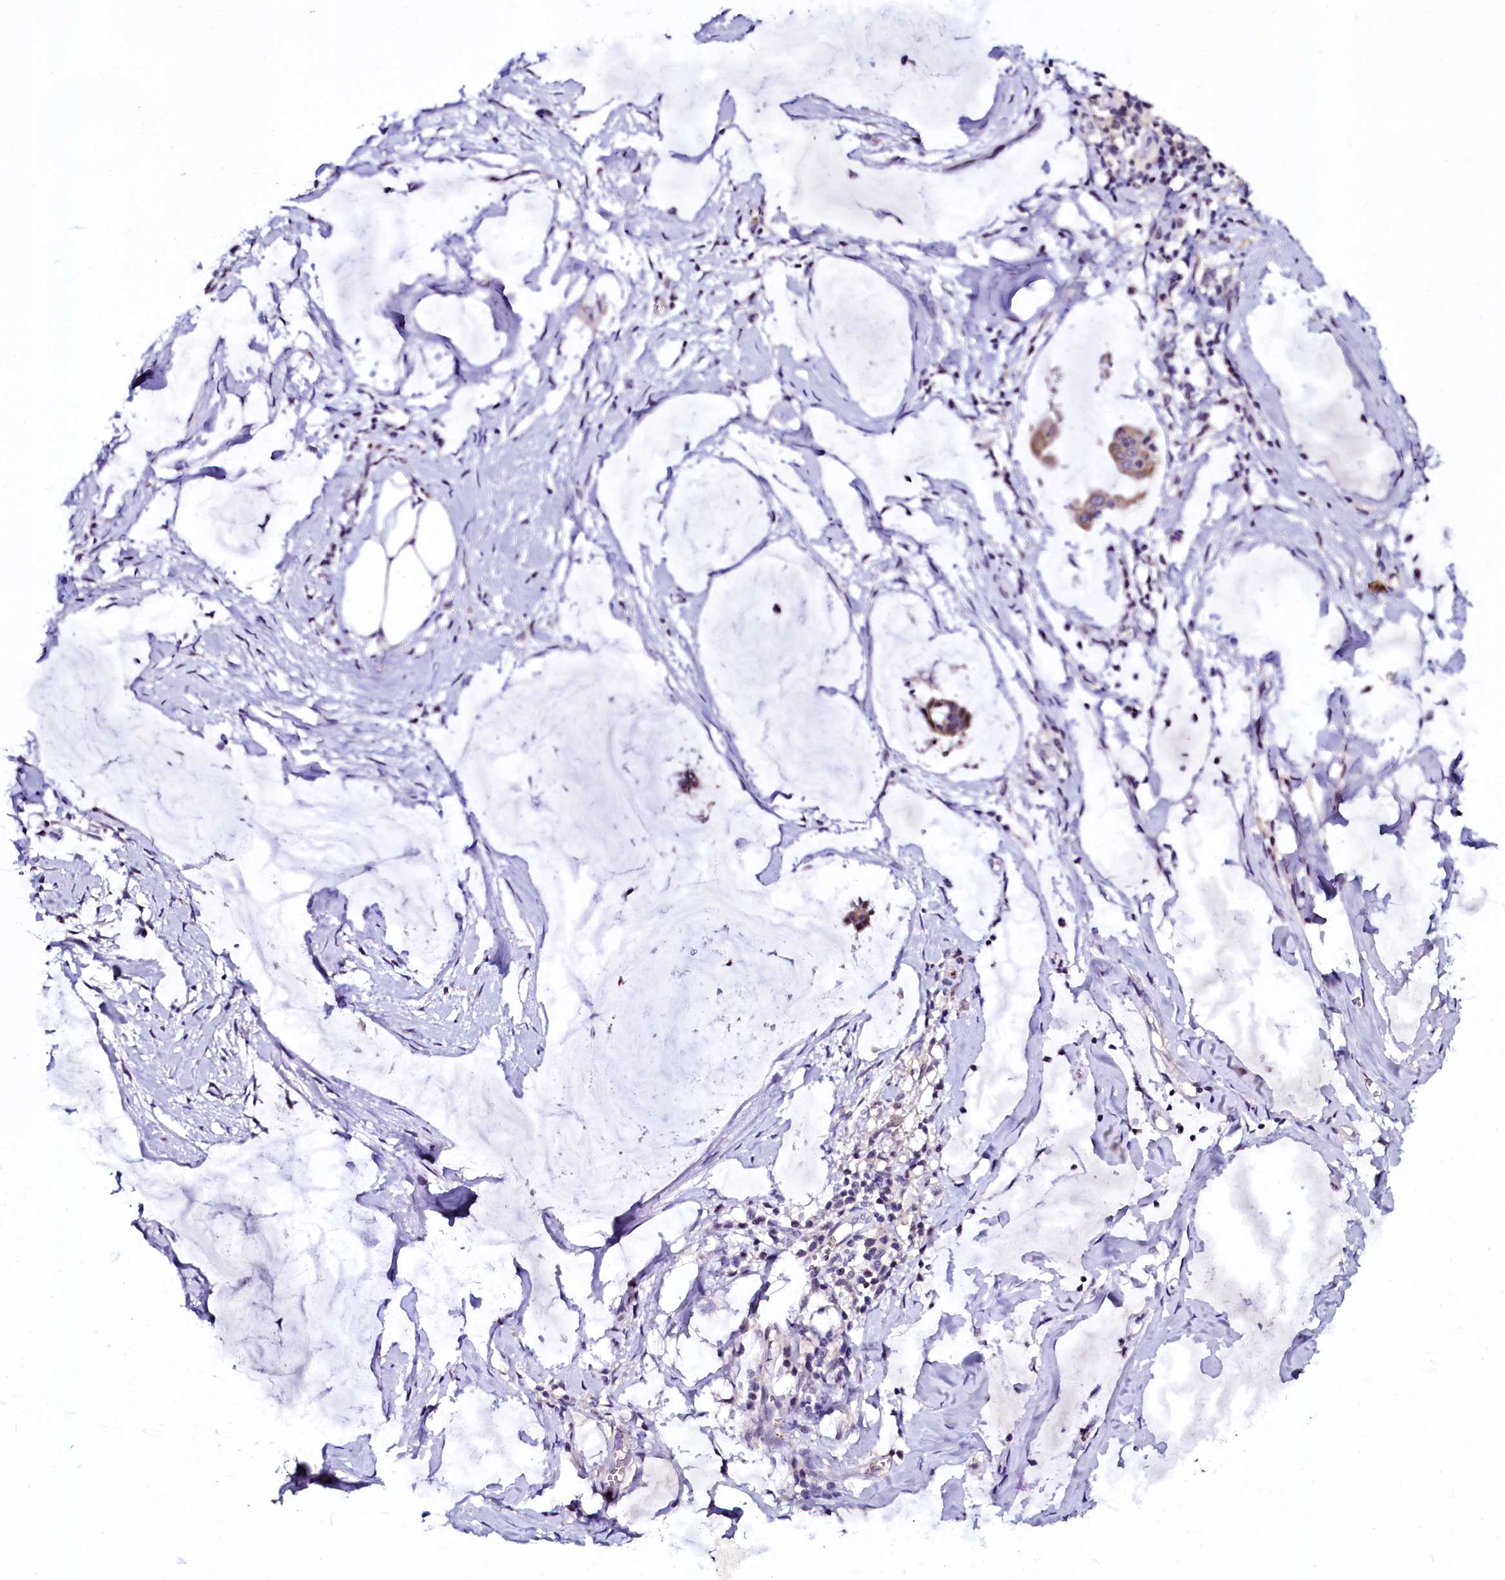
{"staining": {"intensity": "weak", "quantity": "25%-75%", "location": "cytoplasmic/membranous"}, "tissue": "ovarian cancer", "cell_type": "Tumor cells", "image_type": "cancer", "snomed": [{"axis": "morphology", "description": "Cystadenocarcinoma, mucinous, NOS"}, {"axis": "topography", "description": "Ovary"}], "caption": "A low amount of weak cytoplasmic/membranous expression is appreciated in about 25%-75% of tumor cells in ovarian cancer tissue. (DAB = brown stain, brightfield microscopy at high magnification).", "gene": "CTDSPL2", "patient": {"sex": "female", "age": 73}}